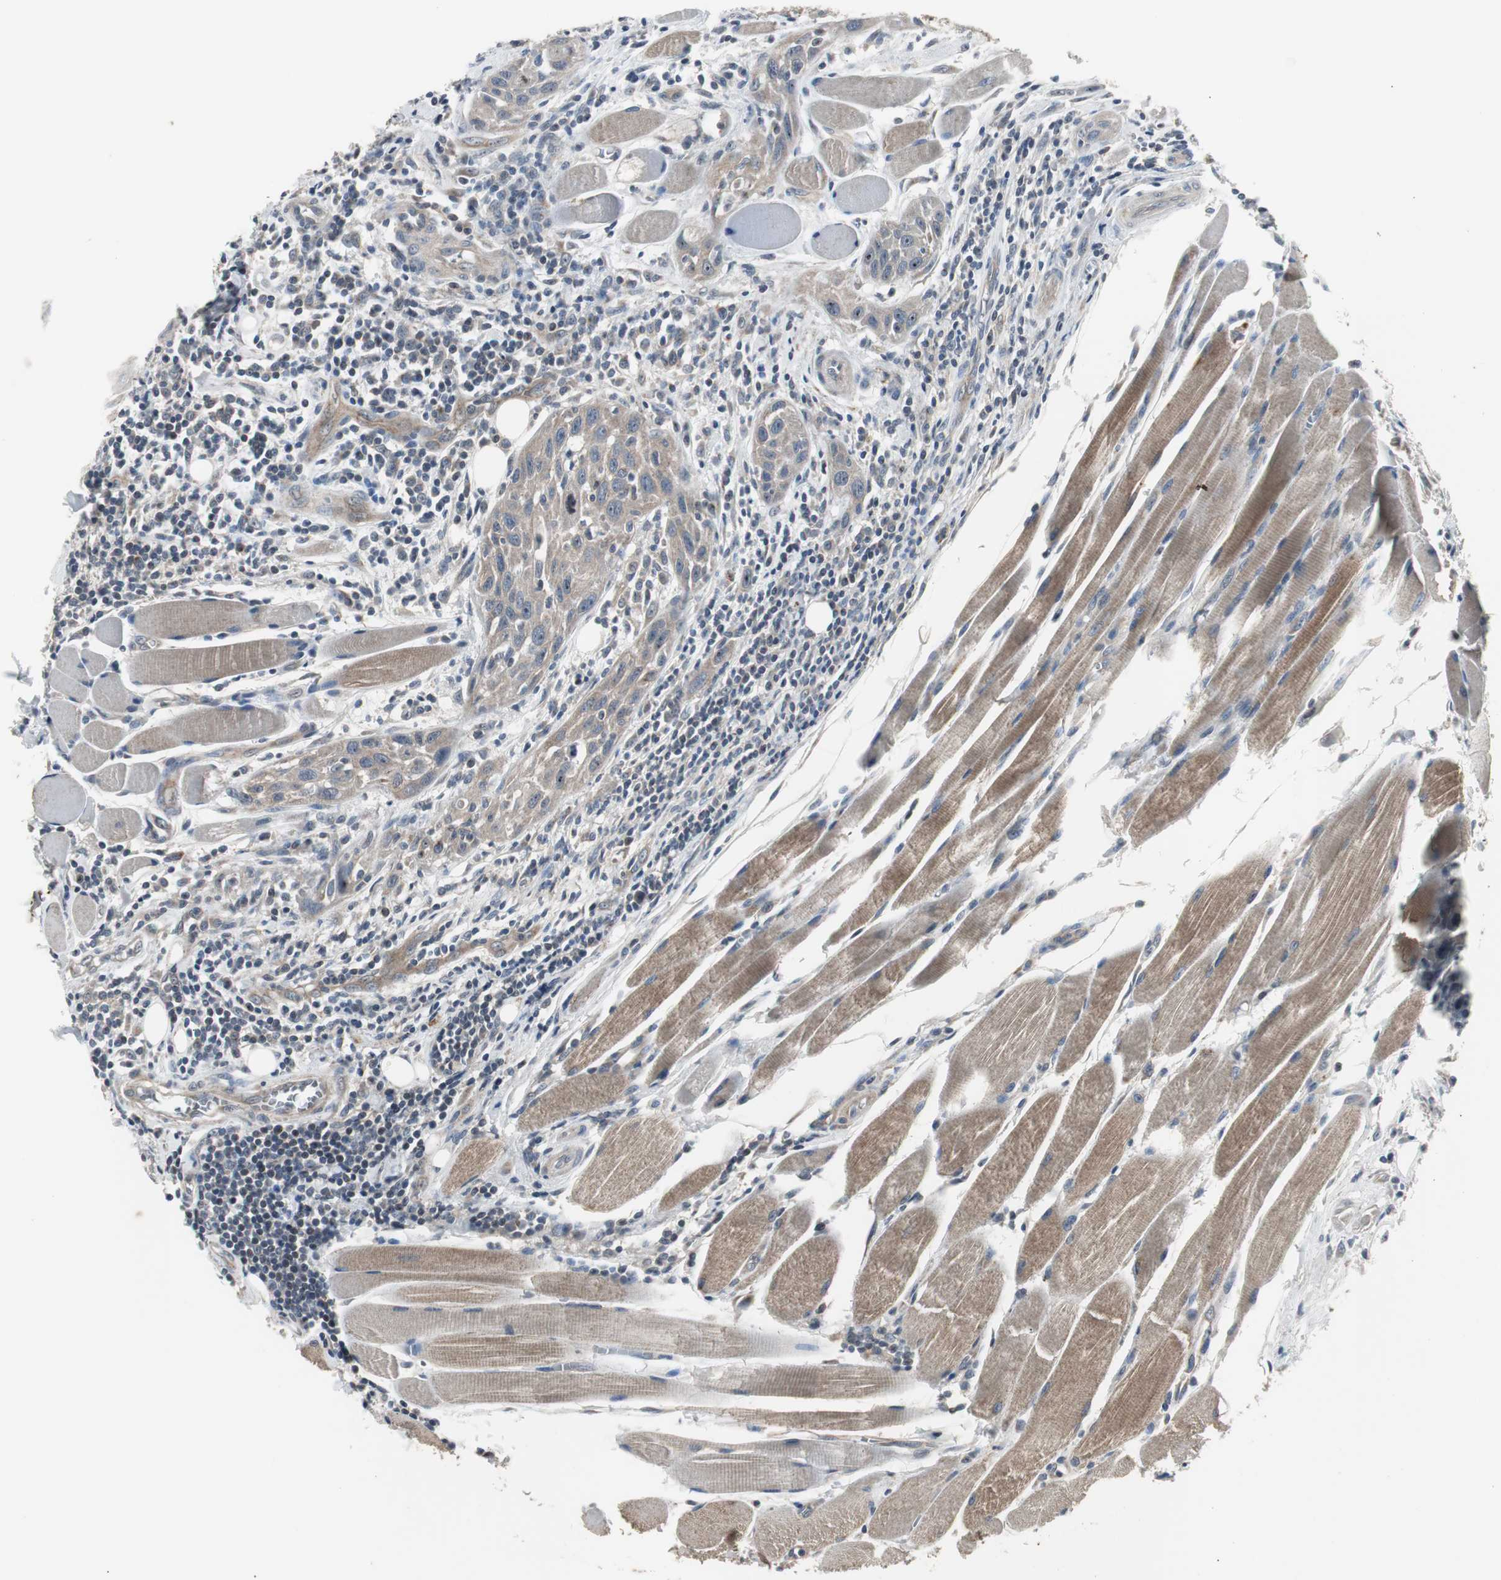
{"staining": {"intensity": "weak", "quantity": ">75%", "location": "cytoplasmic/membranous"}, "tissue": "head and neck cancer", "cell_type": "Tumor cells", "image_type": "cancer", "snomed": [{"axis": "morphology", "description": "Squamous cell carcinoma, NOS"}, {"axis": "topography", "description": "Oral tissue"}, {"axis": "topography", "description": "Head-Neck"}], "caption": "Immunohistochemistry (IHC) histopathology image of head and neck squamous cell carcinoma stained for a protein (brown), which exhibits low levels of weak cytoplasmic/membranous staining in approximately >75% of tumor cells.", "gene": "ZMPSTE24", "patient": {"sex": "female", "age": 50}}